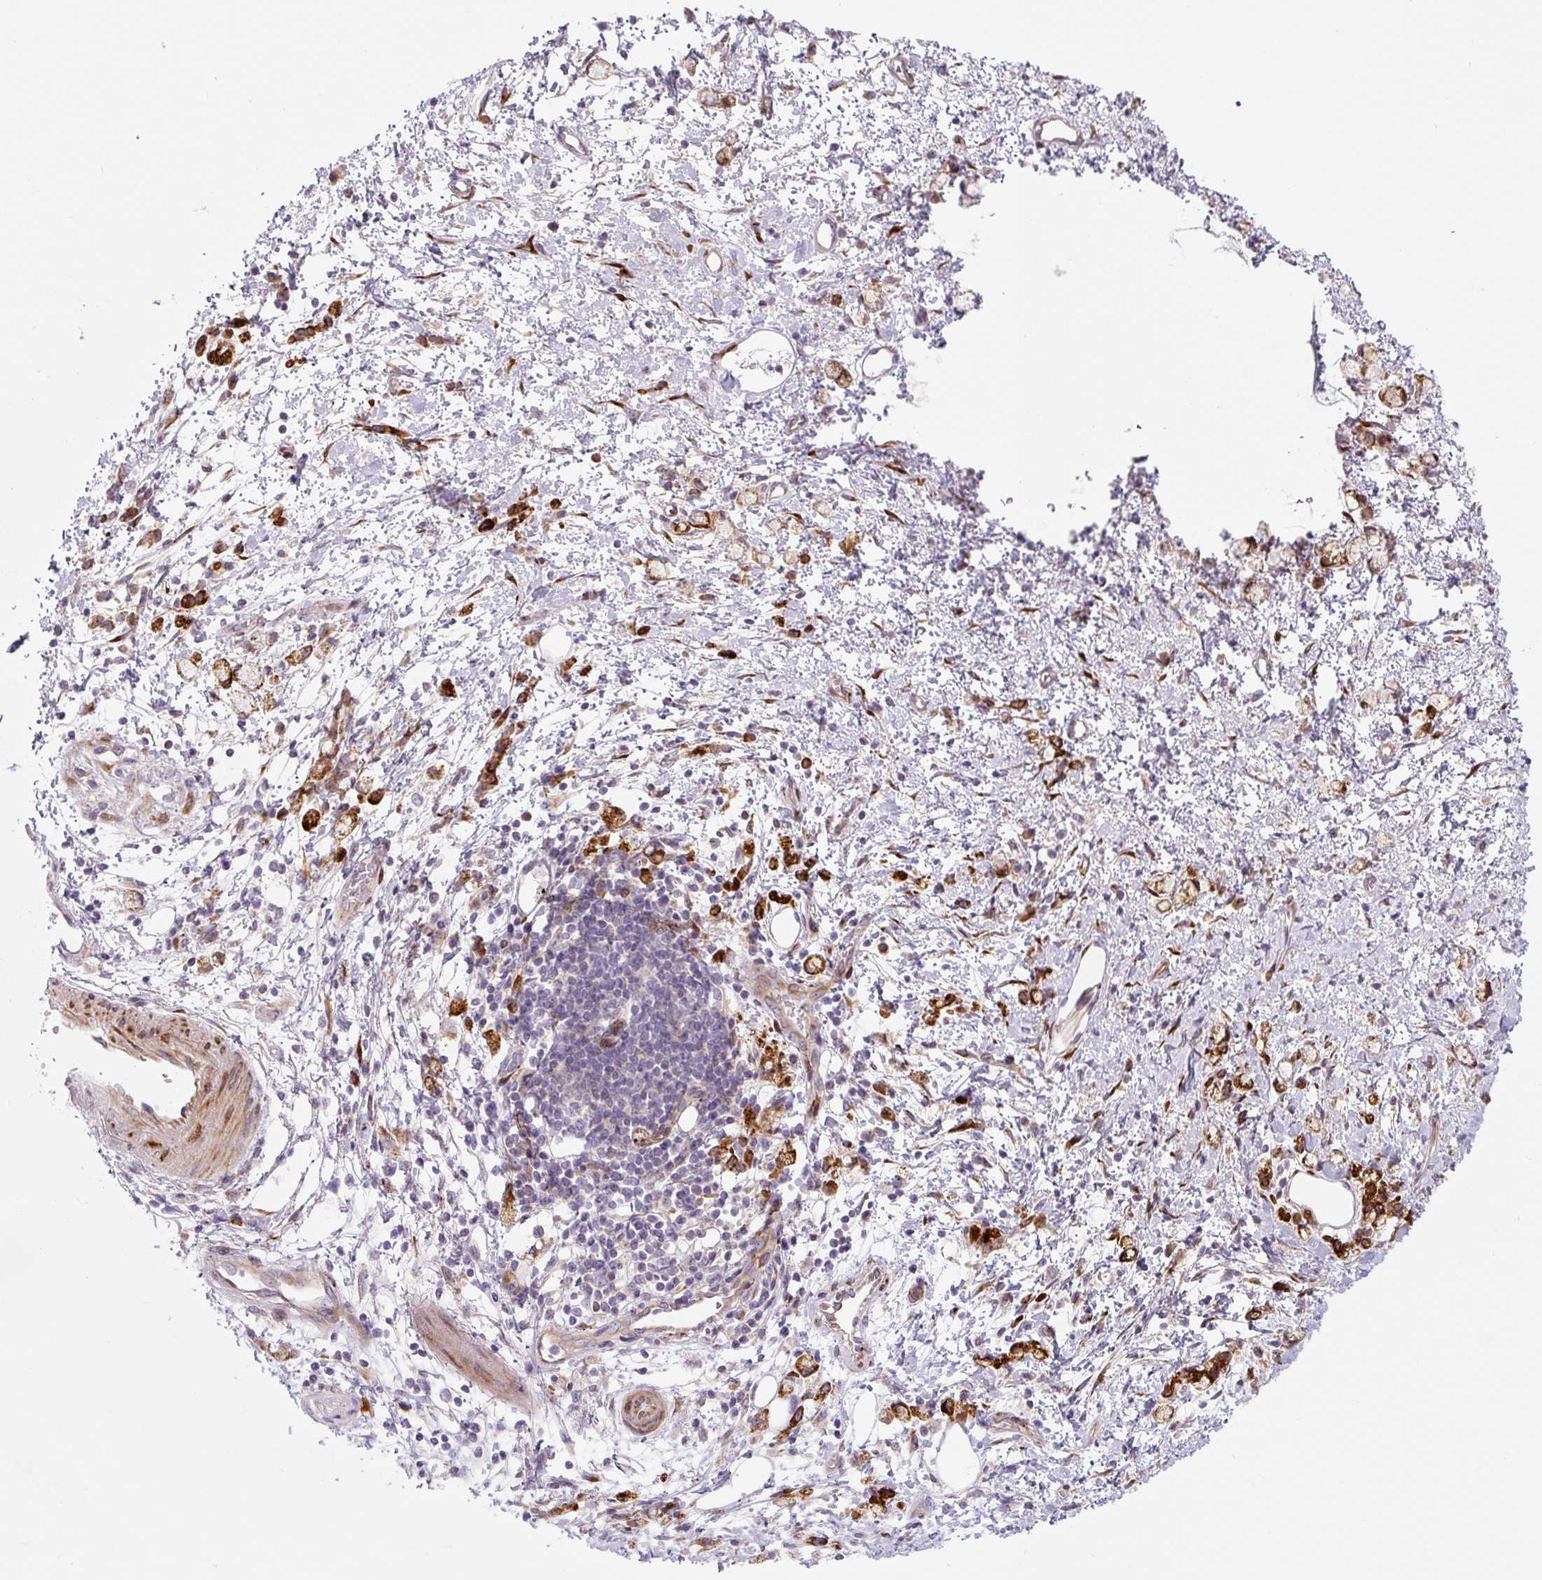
{"staining": {"intensity": "strong", "quantity": ">75%", "location": "cytoplasmic/membranous"}, "tissue": "stomach cancer", "cell_type": "Tumor cells", "image_type": "cancer", "snomed": [{"axis": "morphology", "description": "Adenocarcinoma, NOS"}, {"axis": "topography", "description": "Stomach"}], "caption": "Immunohistochemical staining of human stomach cancer shows high levels of strong cytoplasmic/membranous protein positivity in approximately >75% of tumor cells.", "gene": "DISP3", "patient": {"sex": "female", "age": 60}}